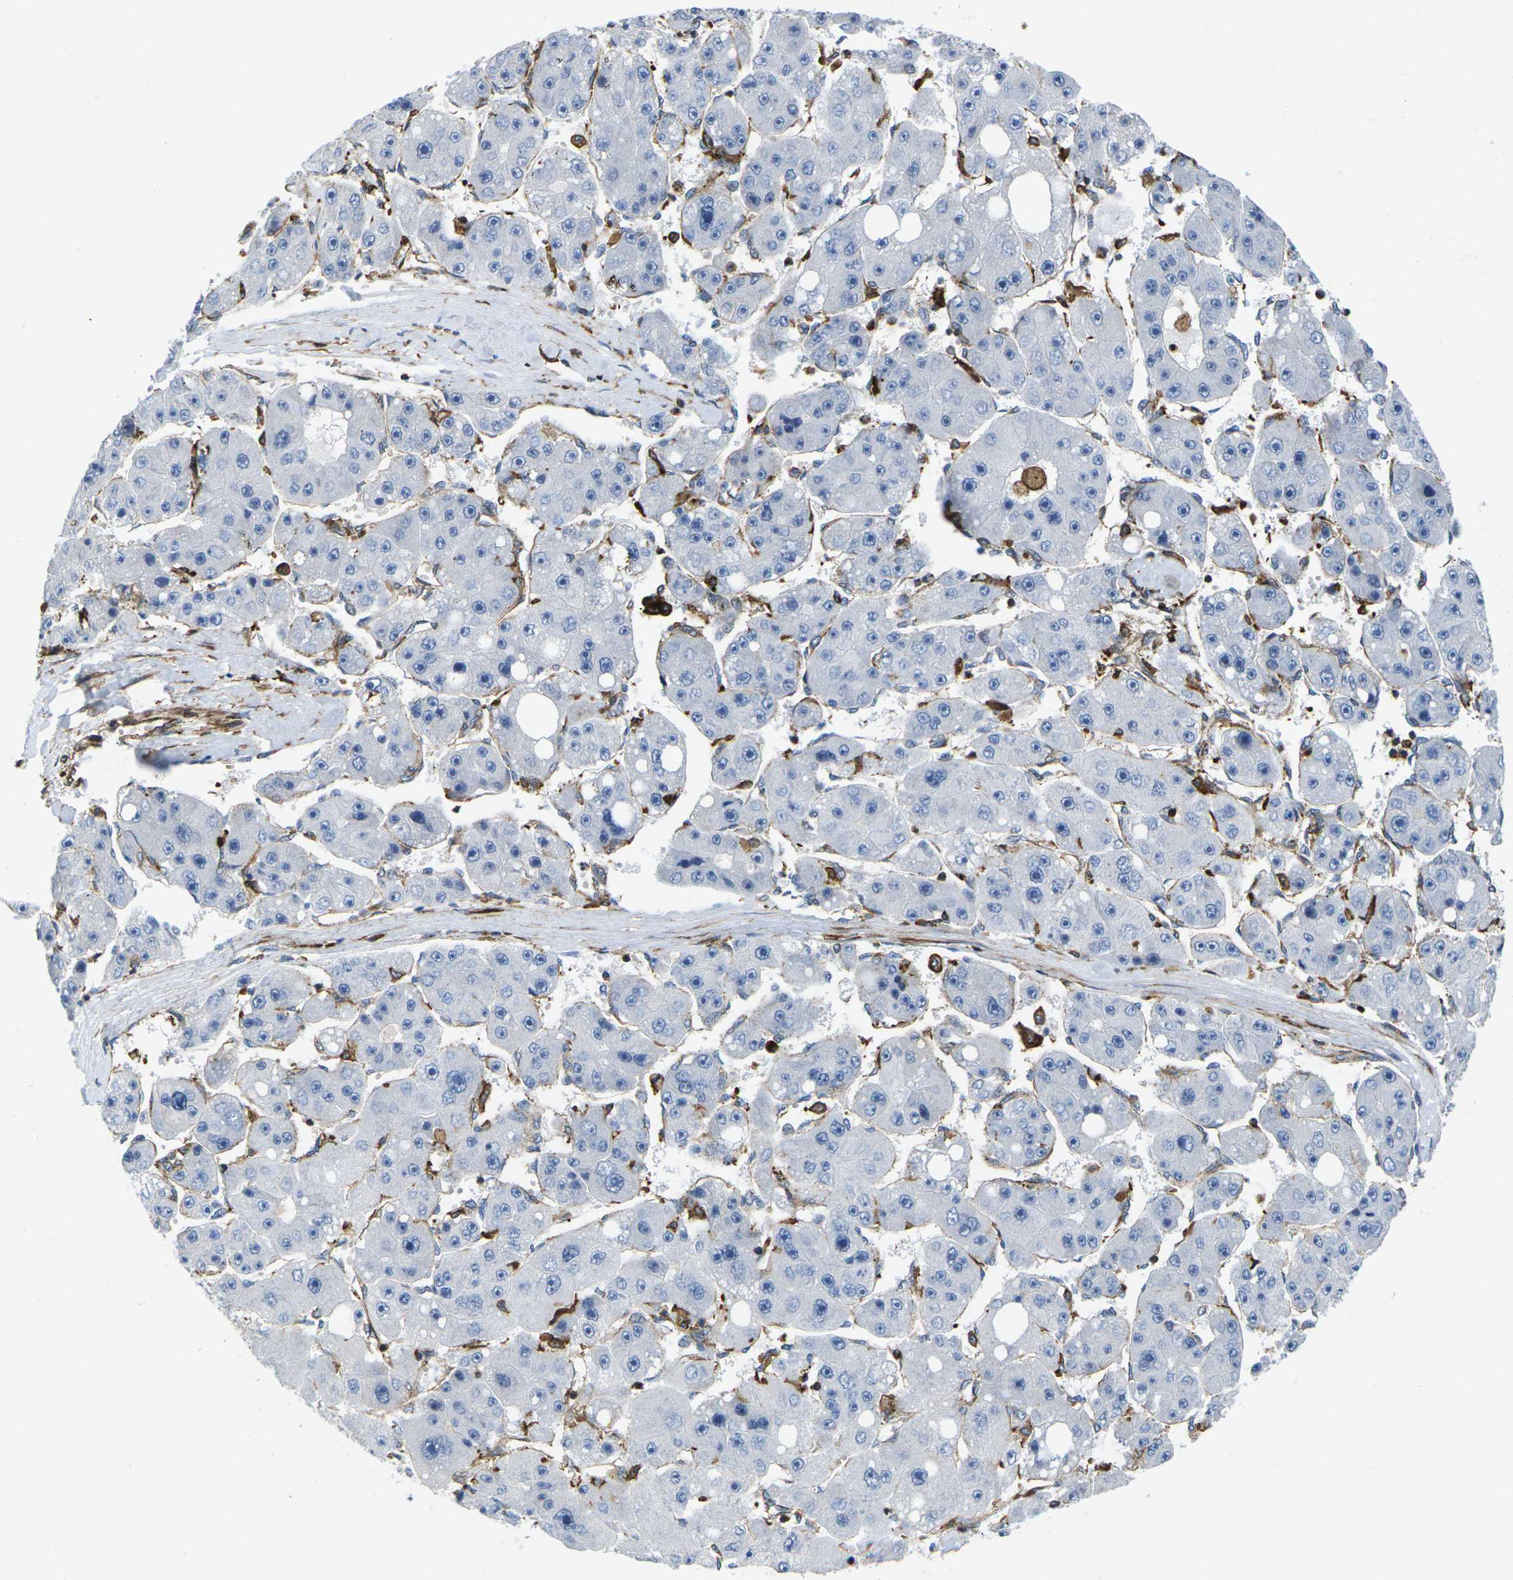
{"staining": {"intensity": "negative", "quantity": "none", "location": "none"}, "tissue": "liver cancer", "cell_type": "Tumor cells", "image_type": "cancer", "snomed": [{"axis": "morphology", "description": "Carcinoma, Hepatocellular, NOS"}, {"axis": "topography", "description": "Liver"}], "caption": "Hepatocellular carcinoma (liver) was stained to show a protein in brown. There is no significant staining in tumor cells. (DAB IHC, high magnification).", "gene": "IQGAP1", "patient": {"sex": "female", "age": 61}}